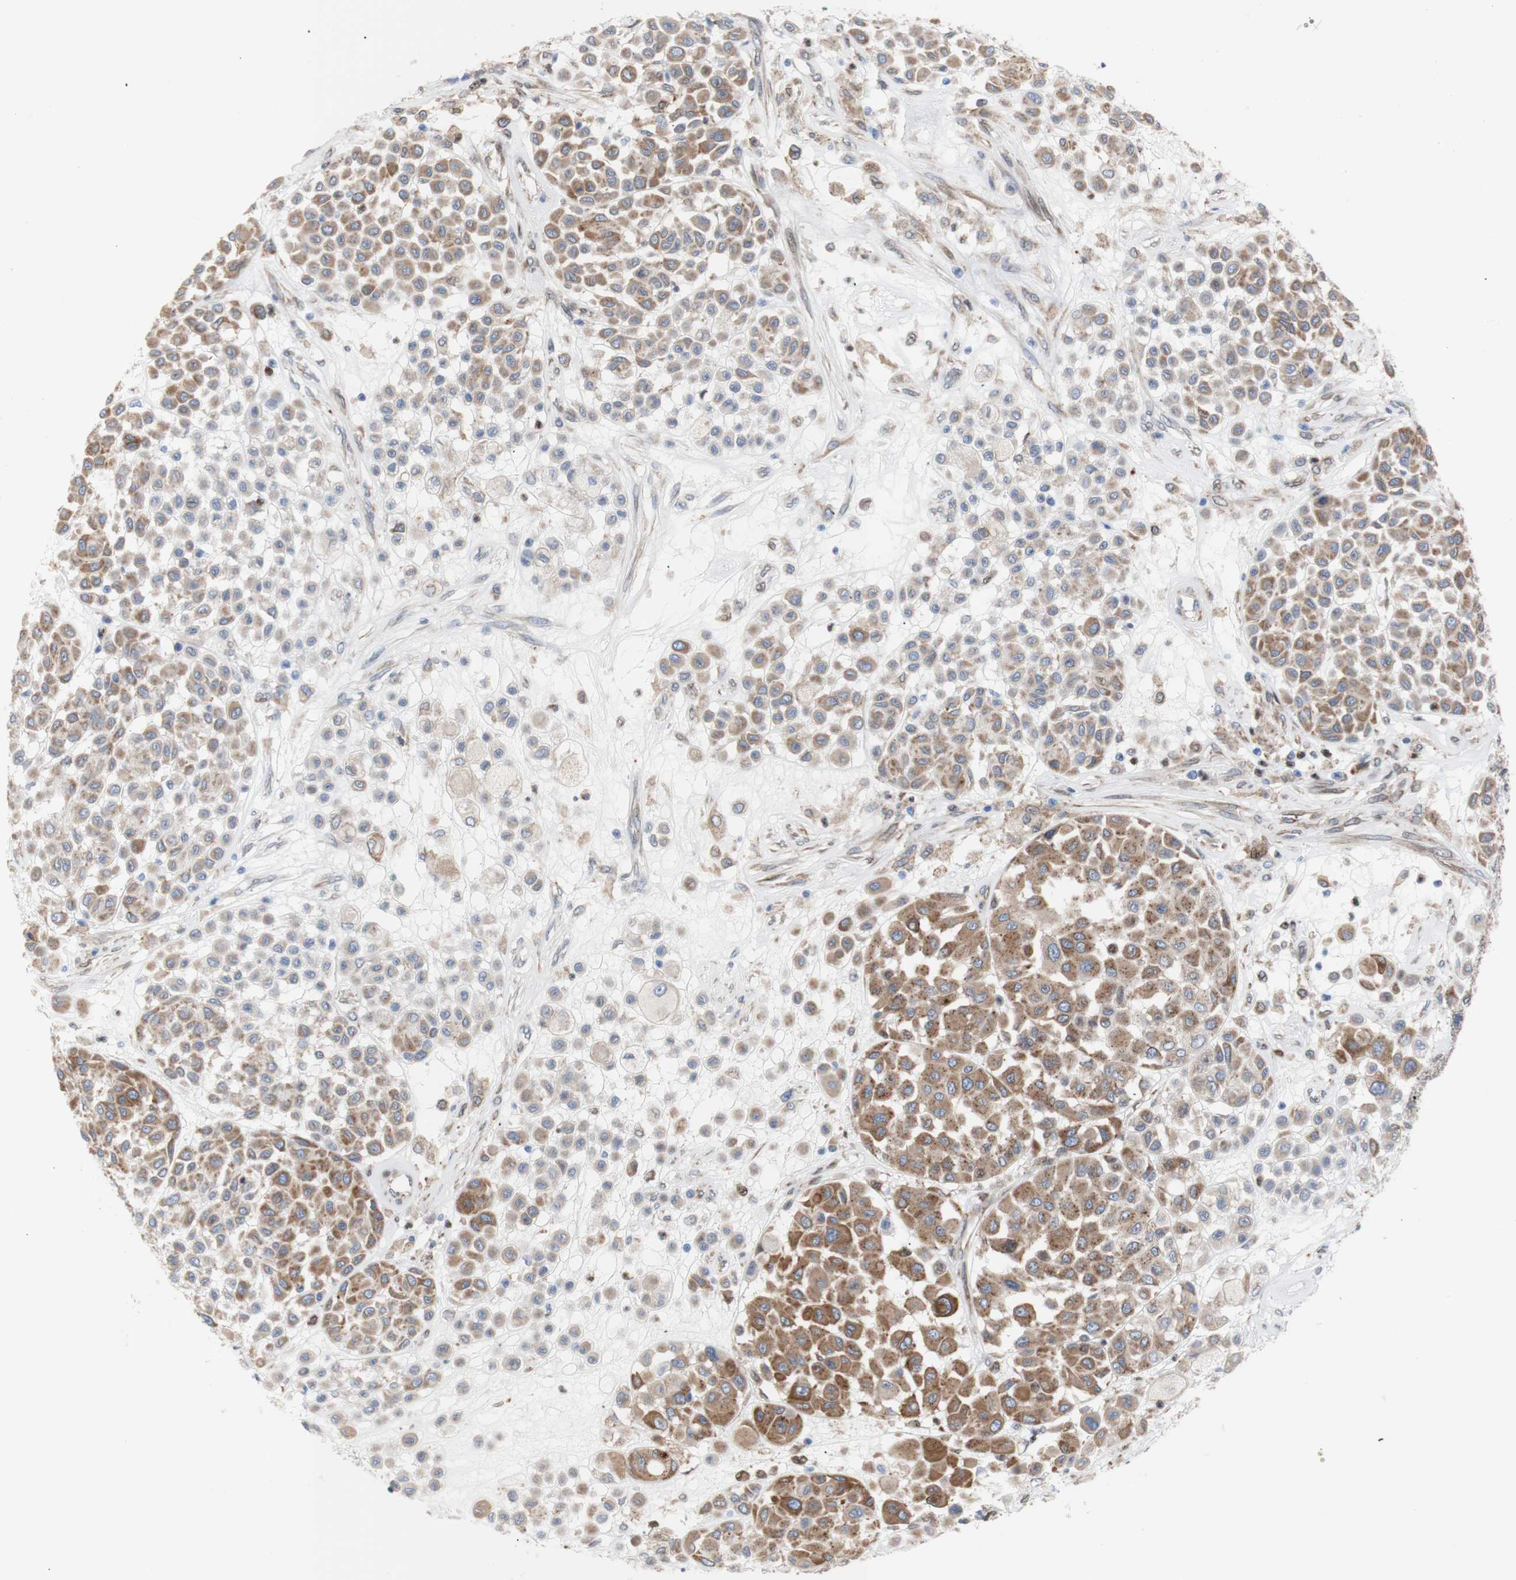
{"staining": {"intensity": "moderate", "quantity": ">75%", "location": "cytoplasmic/membranous"}, "tissue": "melanoma", "cell_type": "Tumor cells", "image_type": "cancer", "snomed": [{"axis": "morphology", "description": "Malignant melanoma, Metastatic site"}, {"axis": "topography", "description": "Soft tissue"}], "caption": "A high-resolution micrograph shows immunohistochemistry (IHC) staining of melanoma, which demonstrates moderate cytoplasmic/membranous staining in about >75% of tumor cells. (DAB (3,3'-diaminobenzidine) IHC, brown staining for protein, blue staining for nuclei).", "gene": "ERLIN1", "patient": {"sex": "male", "age": 41}}